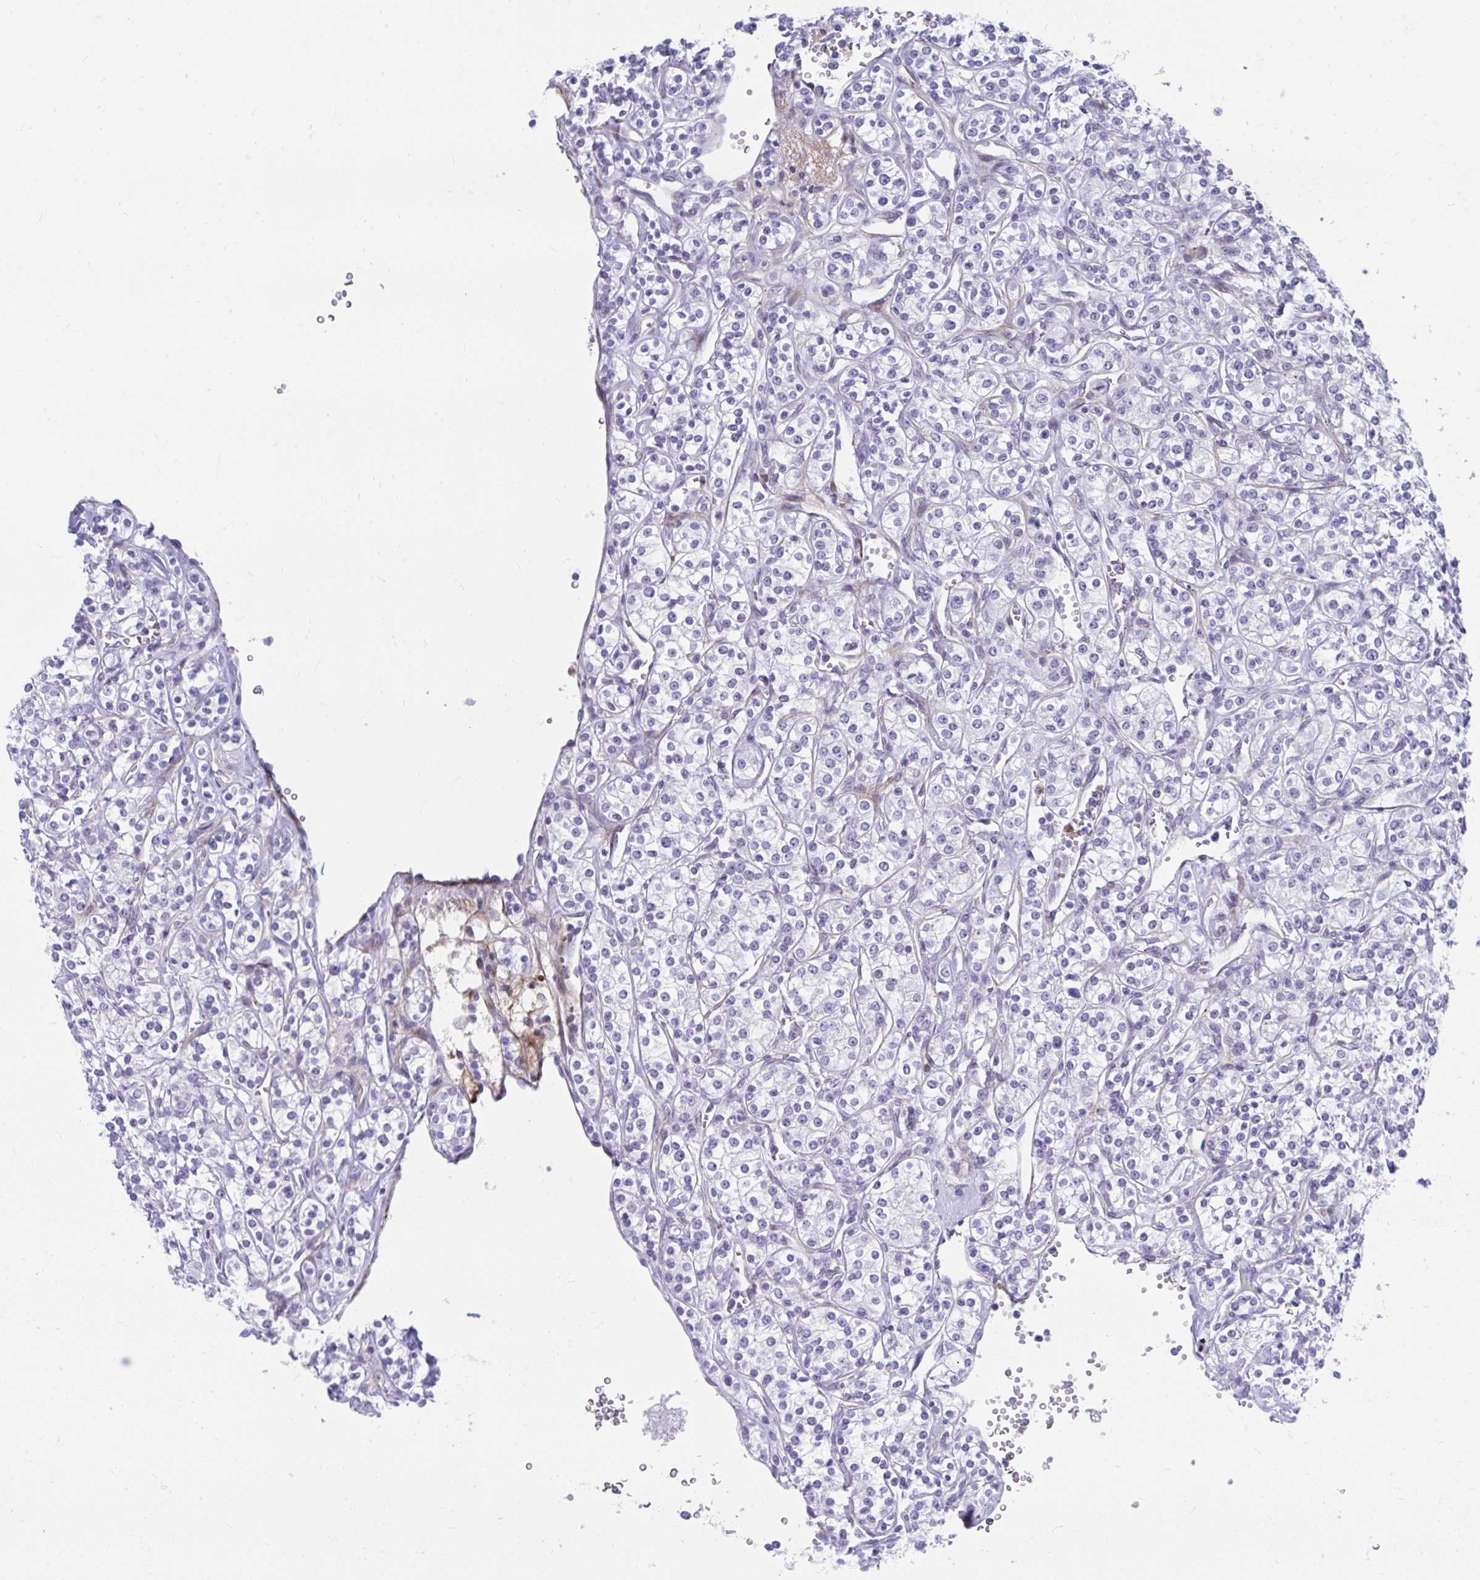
{"staining": {"intensity": "negative", "quantity": "none", "location": "none"}, "tissue": "renal cancer", "cell_type": "Tumor cells", "image_type": "cancer", "snomed": [{"axis": "morphology", "description": "Adenocarcinoma, NOS"}, {"axis": "topography", "description": "Kidney"}], "caption": "Tumor cells show no significant protein expression in renal cancer.", "gene": "CSTB", "patient": {"sex": "male", "age": 77}}